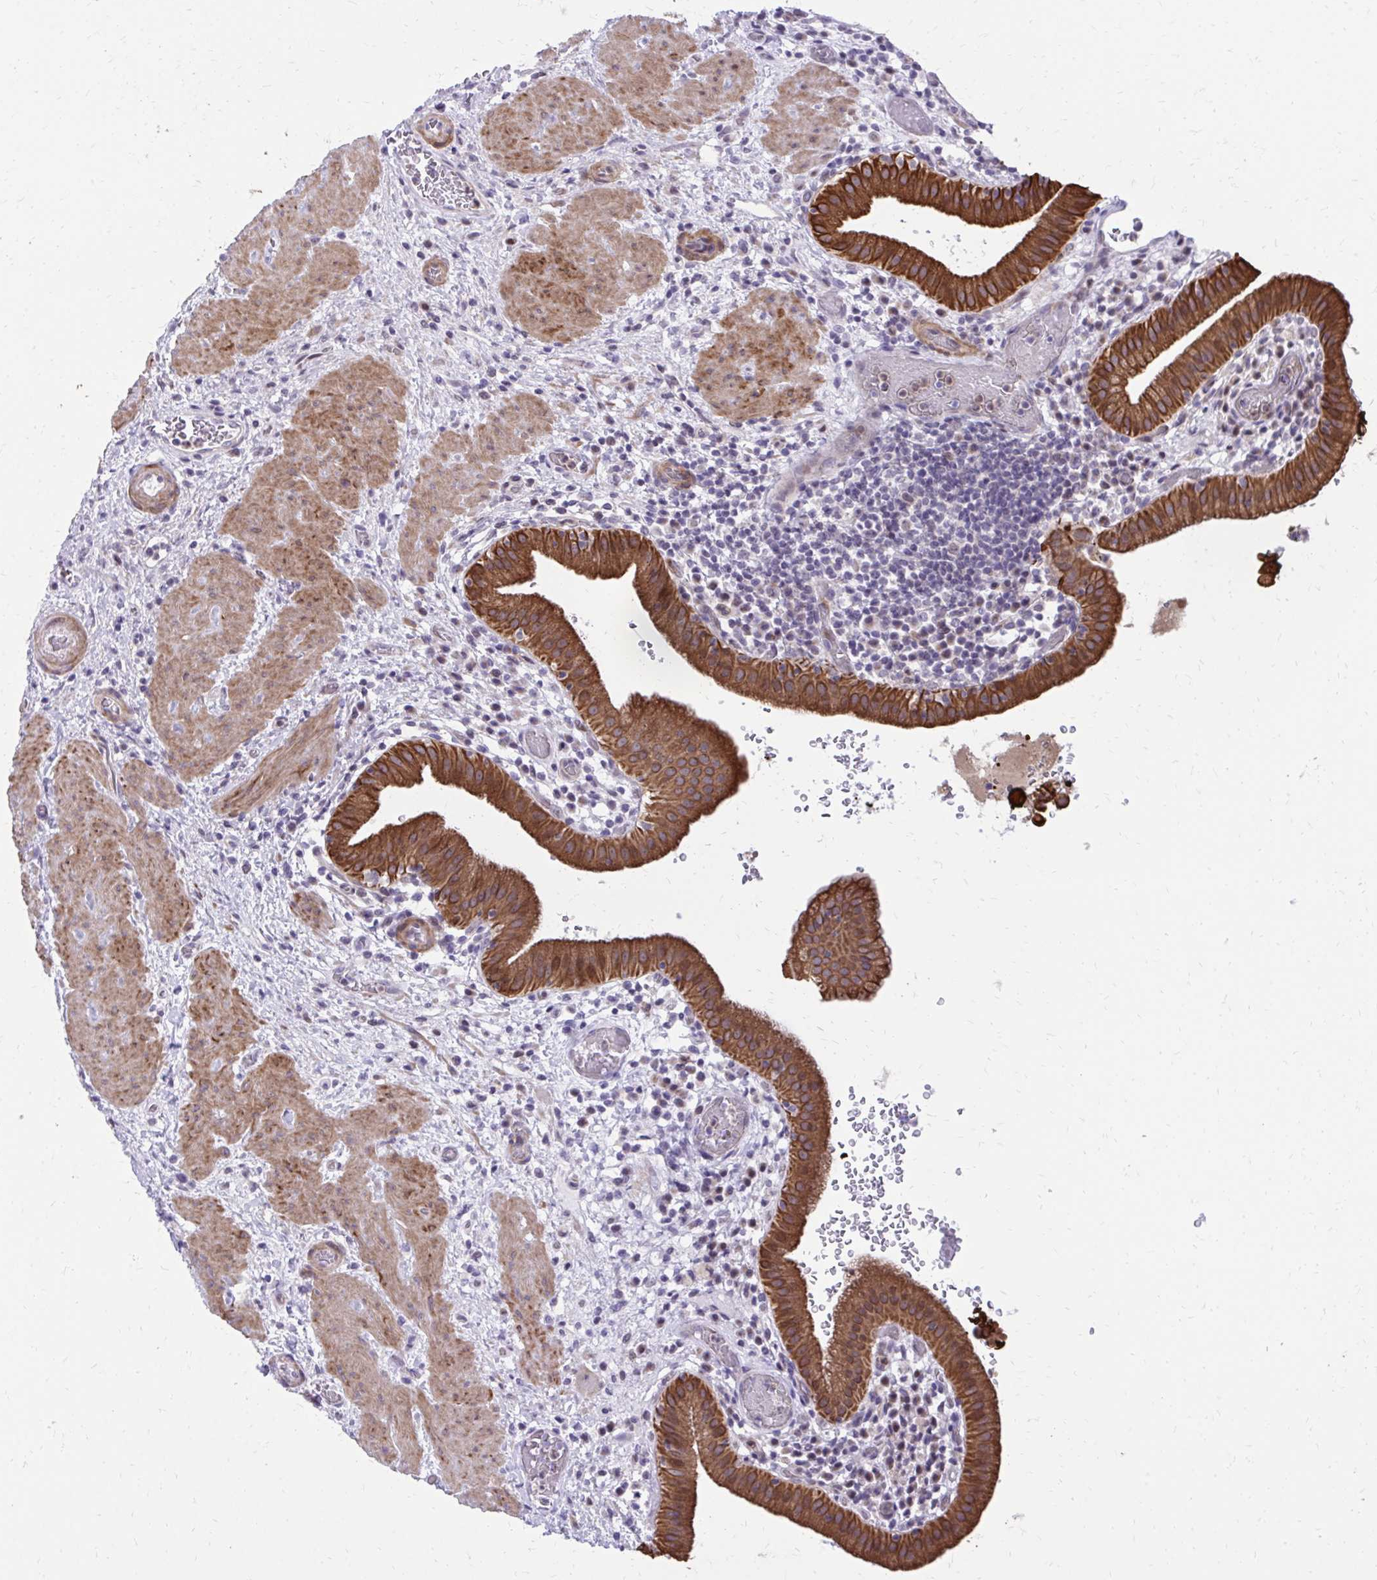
{"staining": {"intensity": "strong", "quantity": ">75%", "location": "cytoplasmic/membranous"}, "tissue": "gallbladder", "cell_type": "Glandular cells", "image_type": "normal", "snomed": [{"axis": "morphology", "description": "Normal tissue, NOS"}, {"axis": "topography", "description": "Gallbladder"}], "caption": "Immunohistochemical staining of normal human gallbladder displays strong cytoplasmic/membranous protein positivity in approximately >75% of glandular cells.", "gene": "ANKRD30B", "patient": {"sex": "male", "age": 26}}